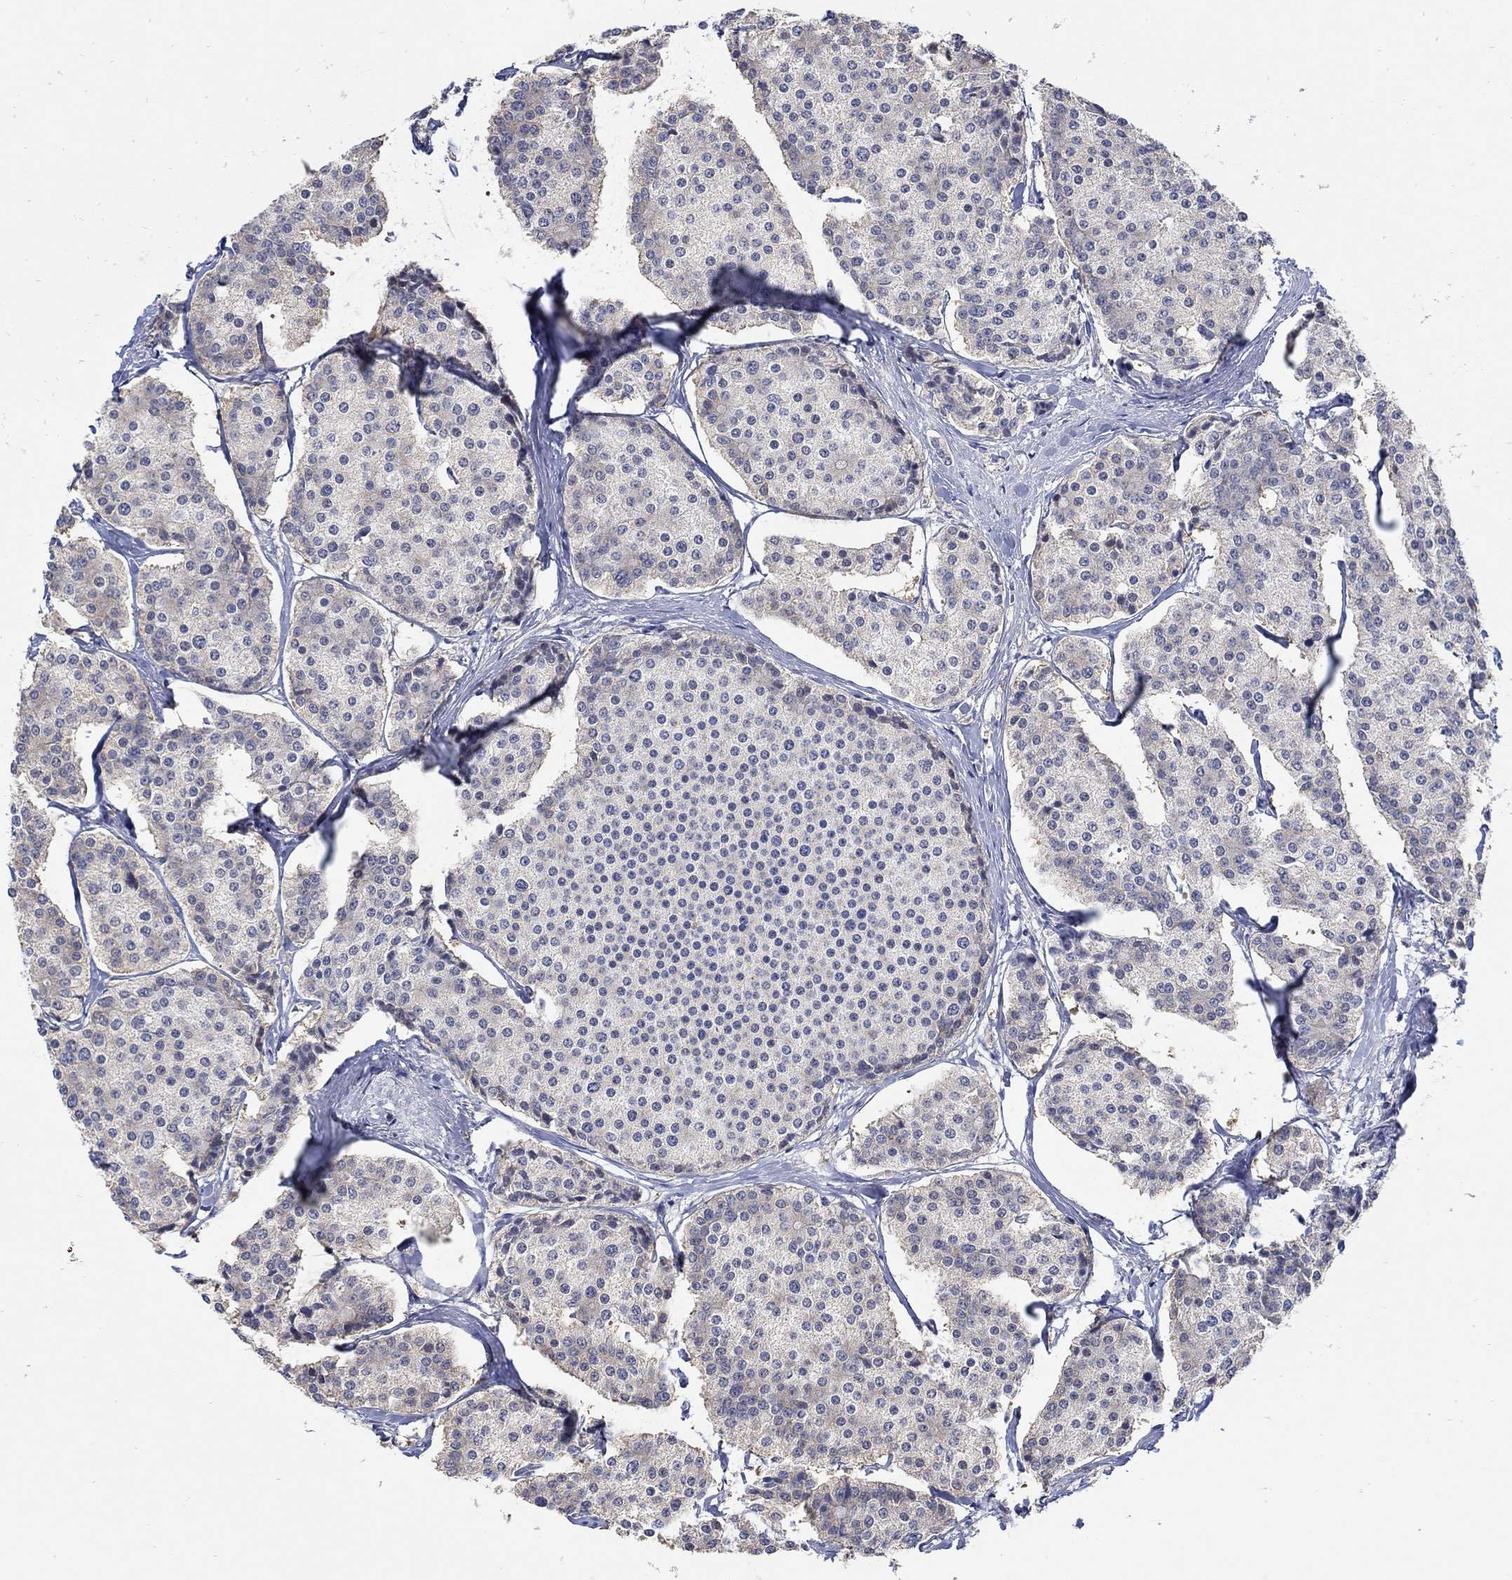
{"staining": {"intensity": "negative", "quantity": "none", "location": "none"}, "tissue": "carcinoid", "cell_type": "Tumor cells", "image_type": "cancer", "snomed": [{"axis": "morphology", "description": "Carcinoid, malignant, NOS"}, {"axis": "topography", "description": "Small intestine"}], "caption": "Tumor cells show no significant protein expression in malignant carcinoid.", "gene": "TEKT3", "patient": {"sex": "female", "age": 65}}